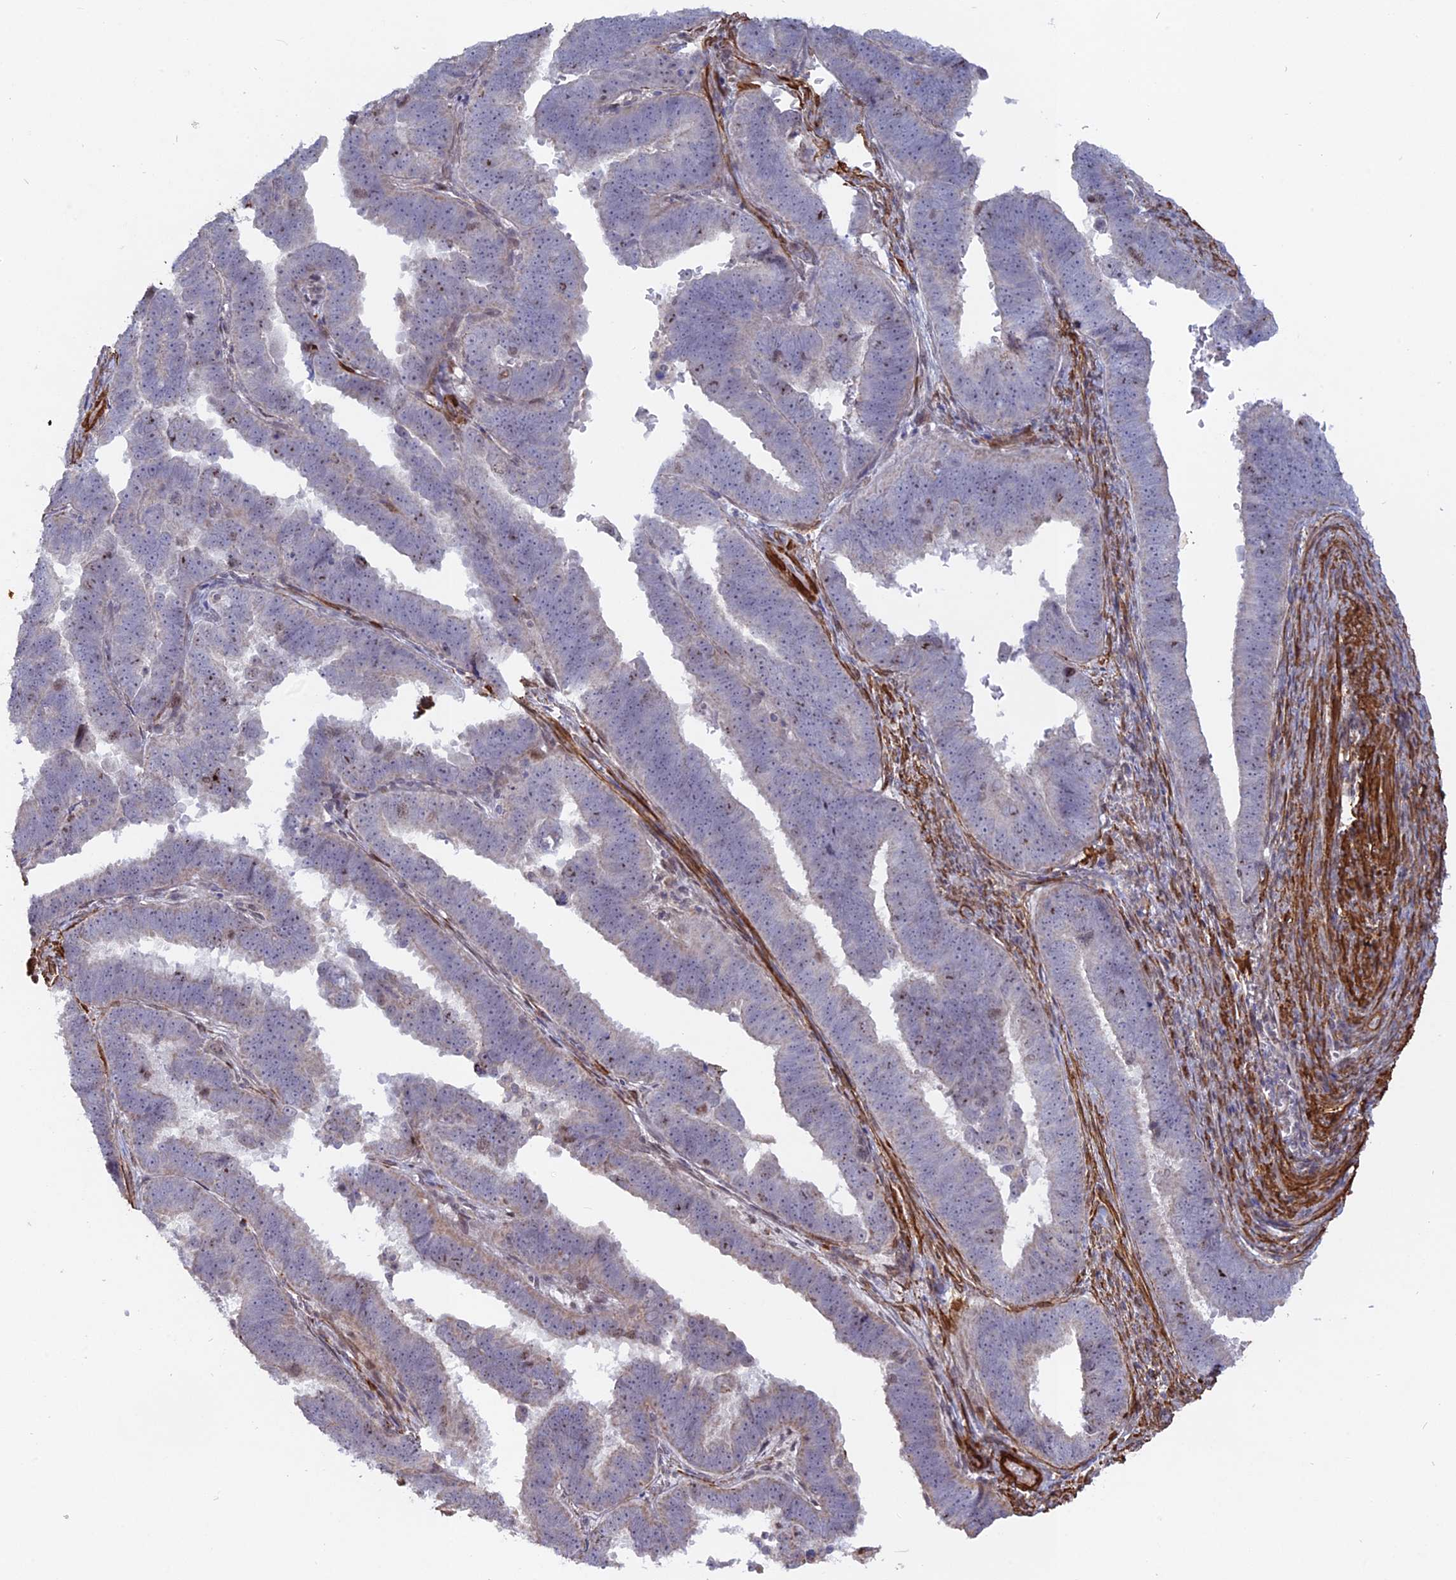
{"staining": {"intensity": "negative", "quantity": "none", "location": "none"}, "tissue": "endometrial cancer", "cell_type": "Tumor cells", "image_type": "cancer", "snomed": [{"axis": "morphology", "description": "Adenocarcinoma, NOS"}, {"axis": "topography", "description": "Endometrium"}], "caption": "Immunohistochemical staining of endometrial cancer shows no significant positivity in tumor cells.", "gene": "CCDC154", "patient": {"sex": "female", "age": 75}}